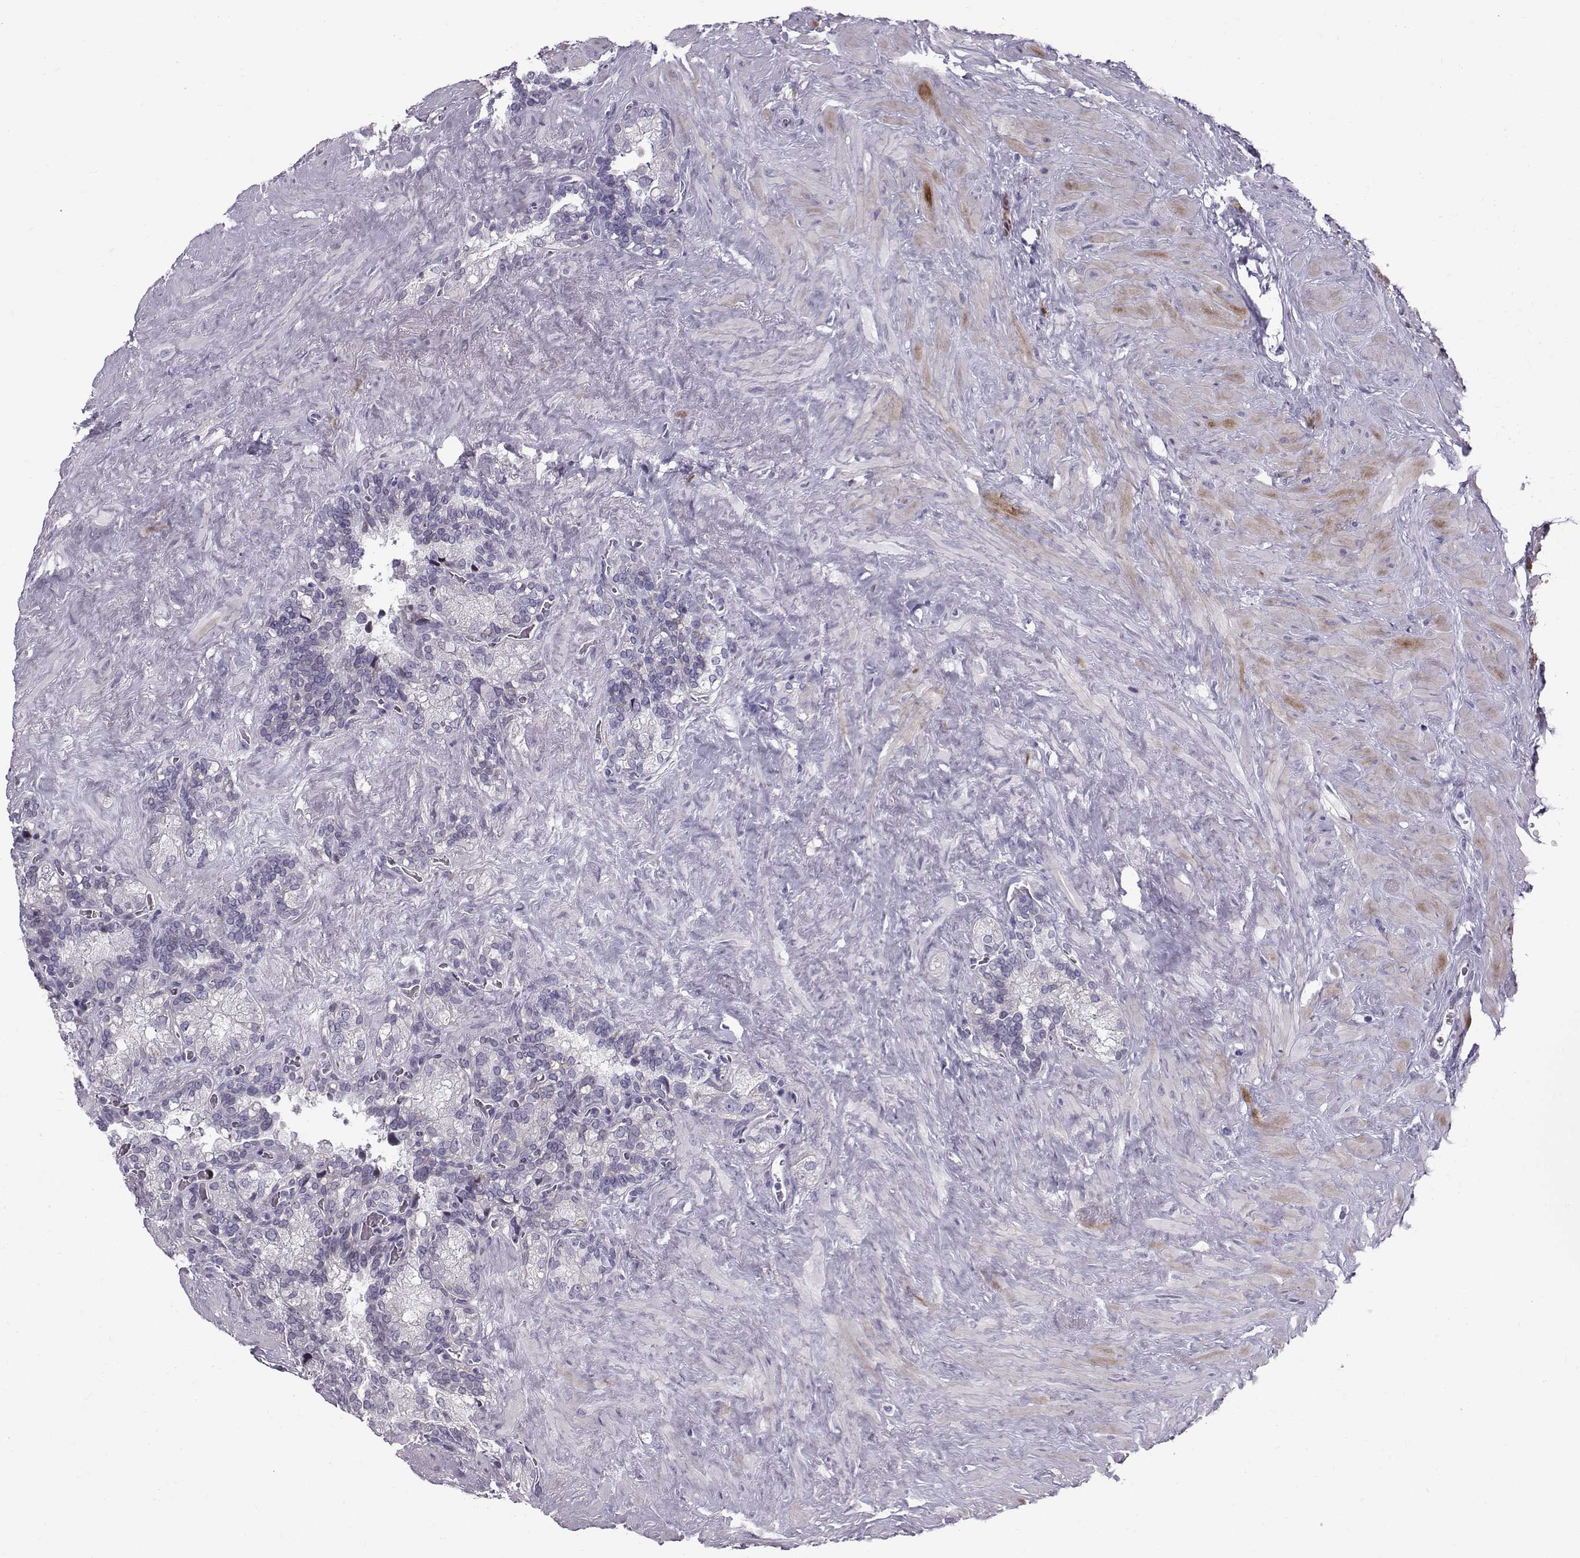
{"staining": {"intensity": "negative", "quantity": "none", "location": "none"}, "tissue": "seminal vesicle", "cell_type": "Glandular cells", "image_type": "normal", "snomed": [{"axis": "morphology", "description": "Normal tissue, NOS"}, {"axis": "topography", "description": "Seminal veicle"}], "caption": "This is an IHC histopathology image of benign seminal vesicle. There is no staining in glandular cells.", "gene": "DMRT3", "patient": {"sex": "male", "age": 71}}